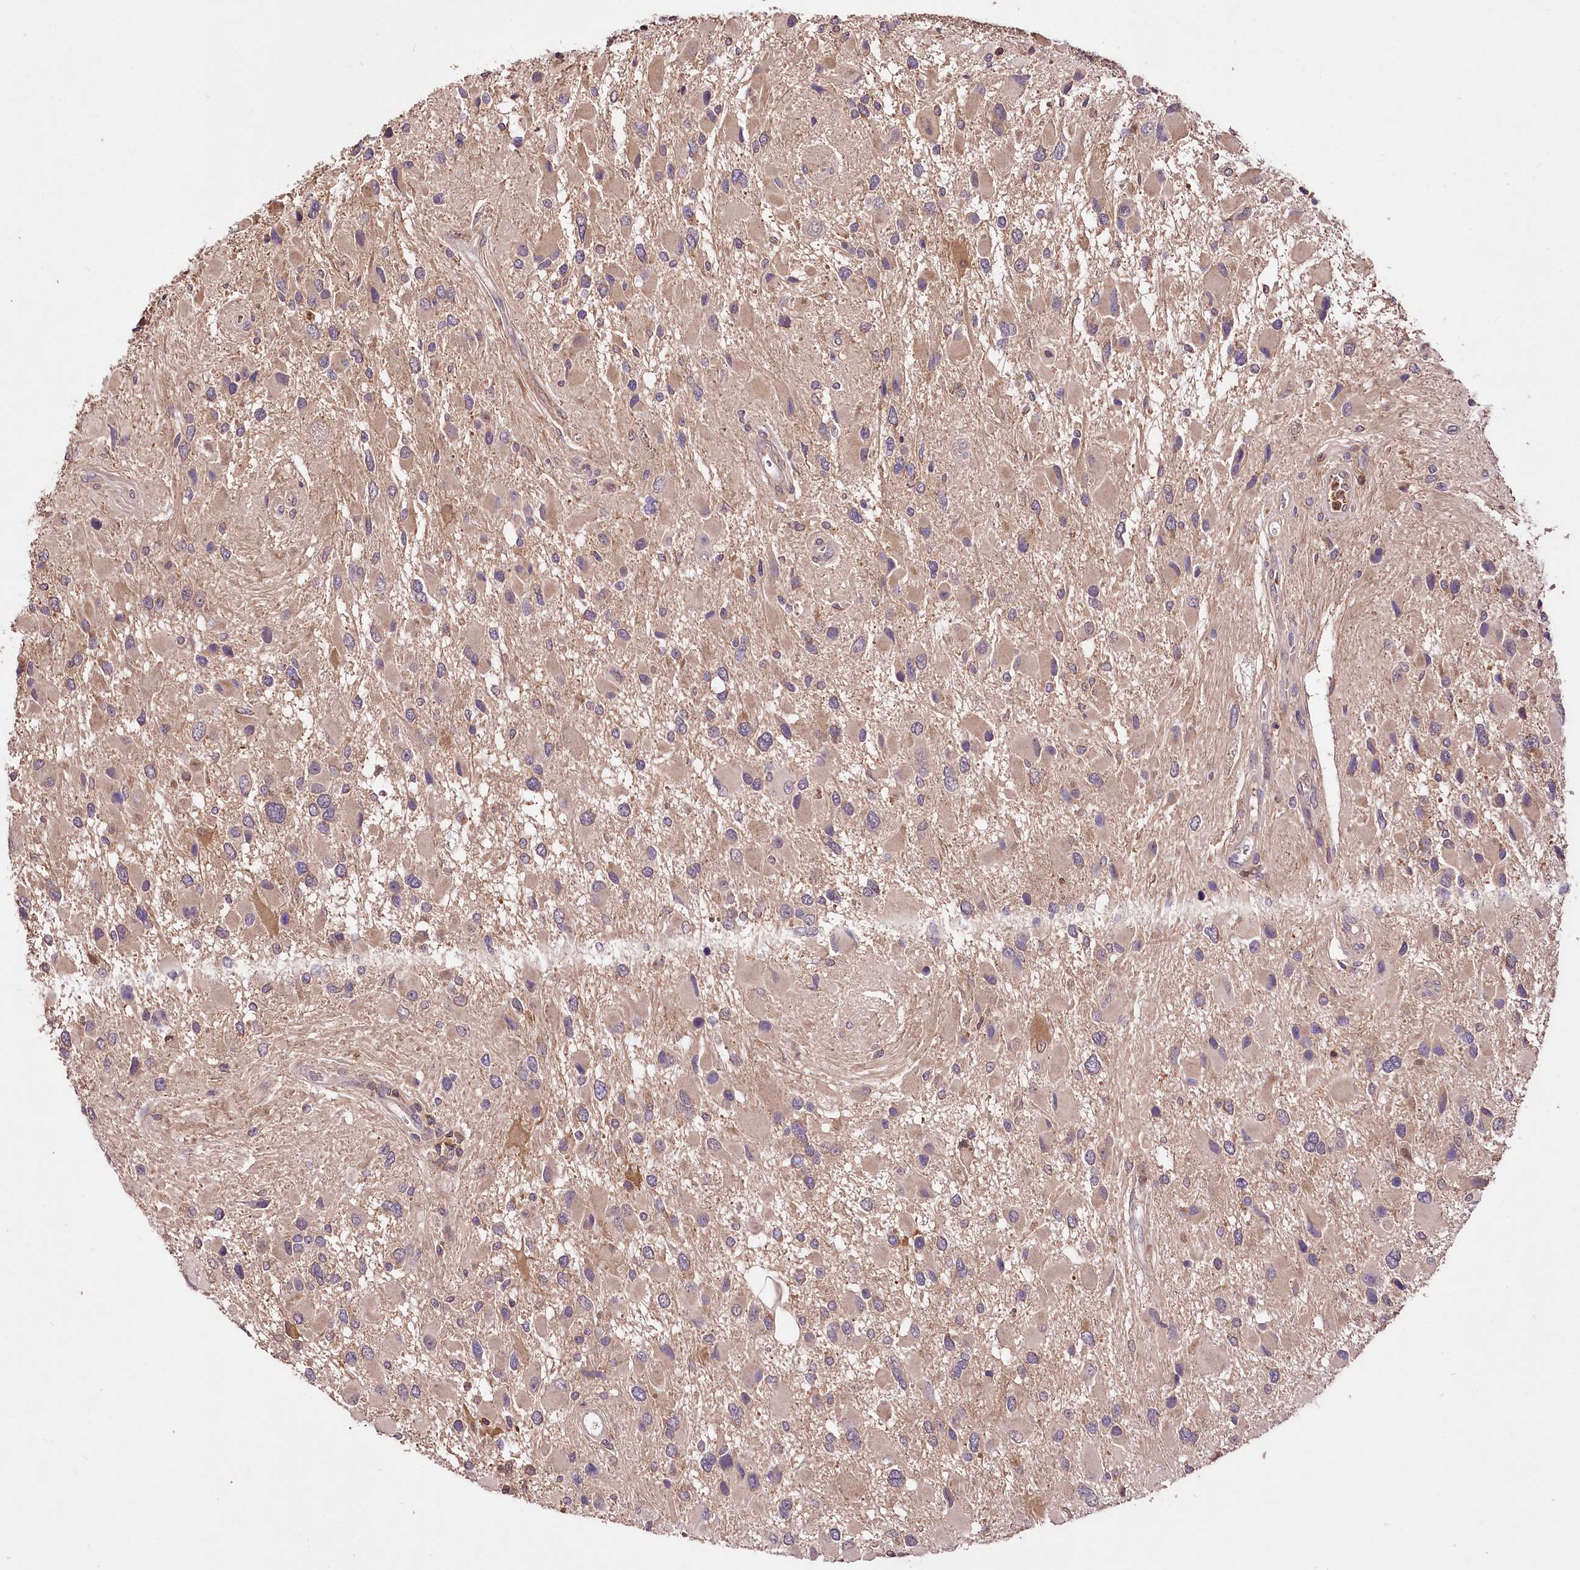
{"staining": {"intensity": "moderate", "quantity": "<25%", "location": "cytoplasmic/membranous"}, "tissue": "glioma", "cell_type": "Tumor cells", "image_type": "cancer", "snomed": [{"axis": "morphology", "description": "Glioma, malignant, High grade"}, {"axis": "topography", "description": "Brain"}], "caption": "A micrograph of malignant glioma (high-grade) stained for a protein shows moderate cytoplasmic/membranous brown staining in tumor cells.", "gene": "SERGEF", "patient": {"sex": "male", "age": 53}}